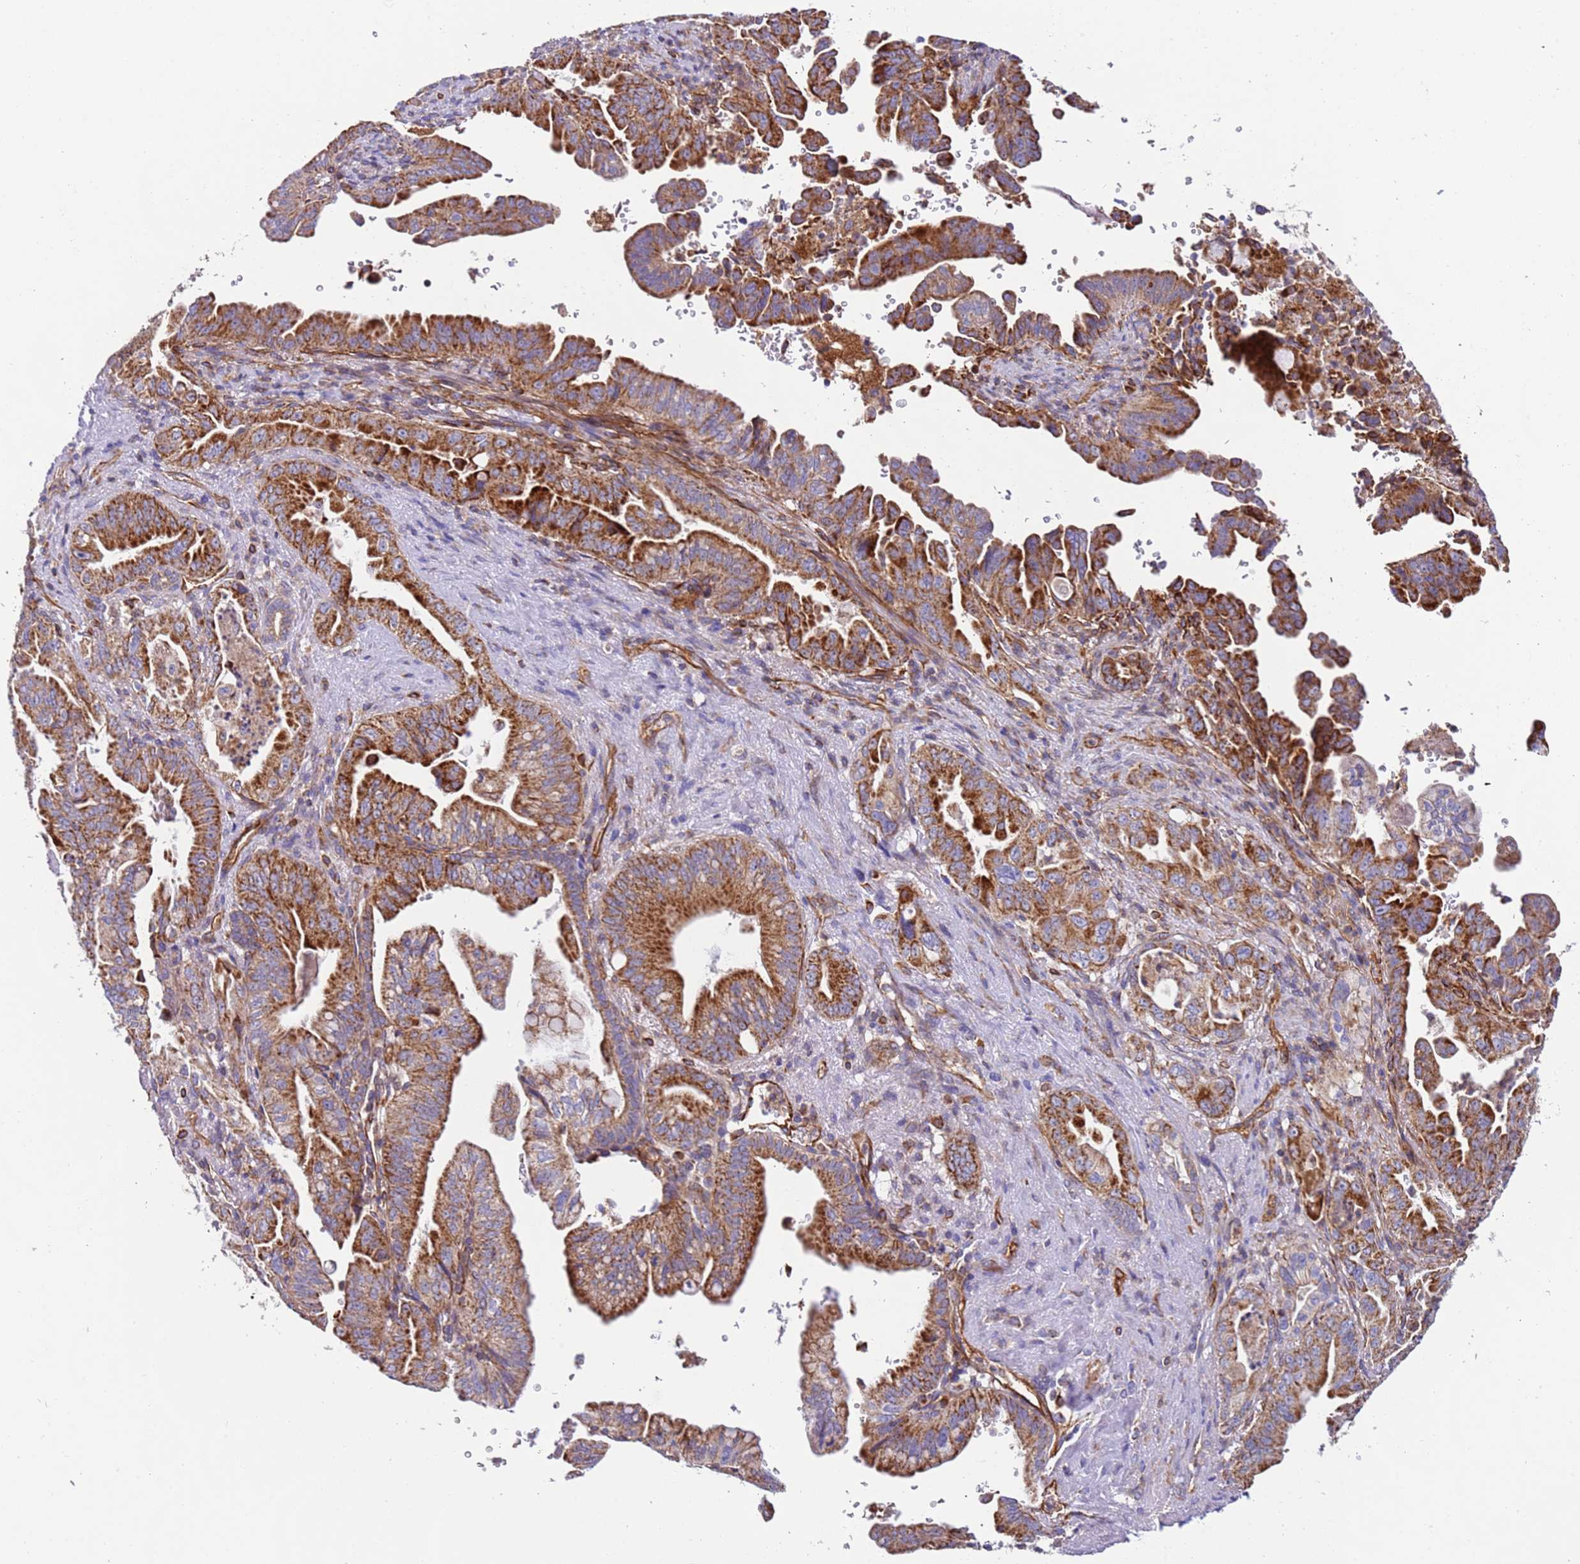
{"staining": {"intensity": "strong", "quantity": ">75%", "location": "cytoplasmic/membranous"}, "tissue": "pancreatic cancer", "cell_type": "Tumor cells", "image_type": "cancer", "snomed": [{"axis": "morphology", "description": "Adenocarcinoma, NOS"}, {"axis": "topography", "description": "Pancreas"}], "caption": "Human adenocarcinoma (pancreatic) stained with a protein marker displays strong staining in tumor cells.", "gene": "MRPL20", "patient": {"sex": "male", "age": 70}}